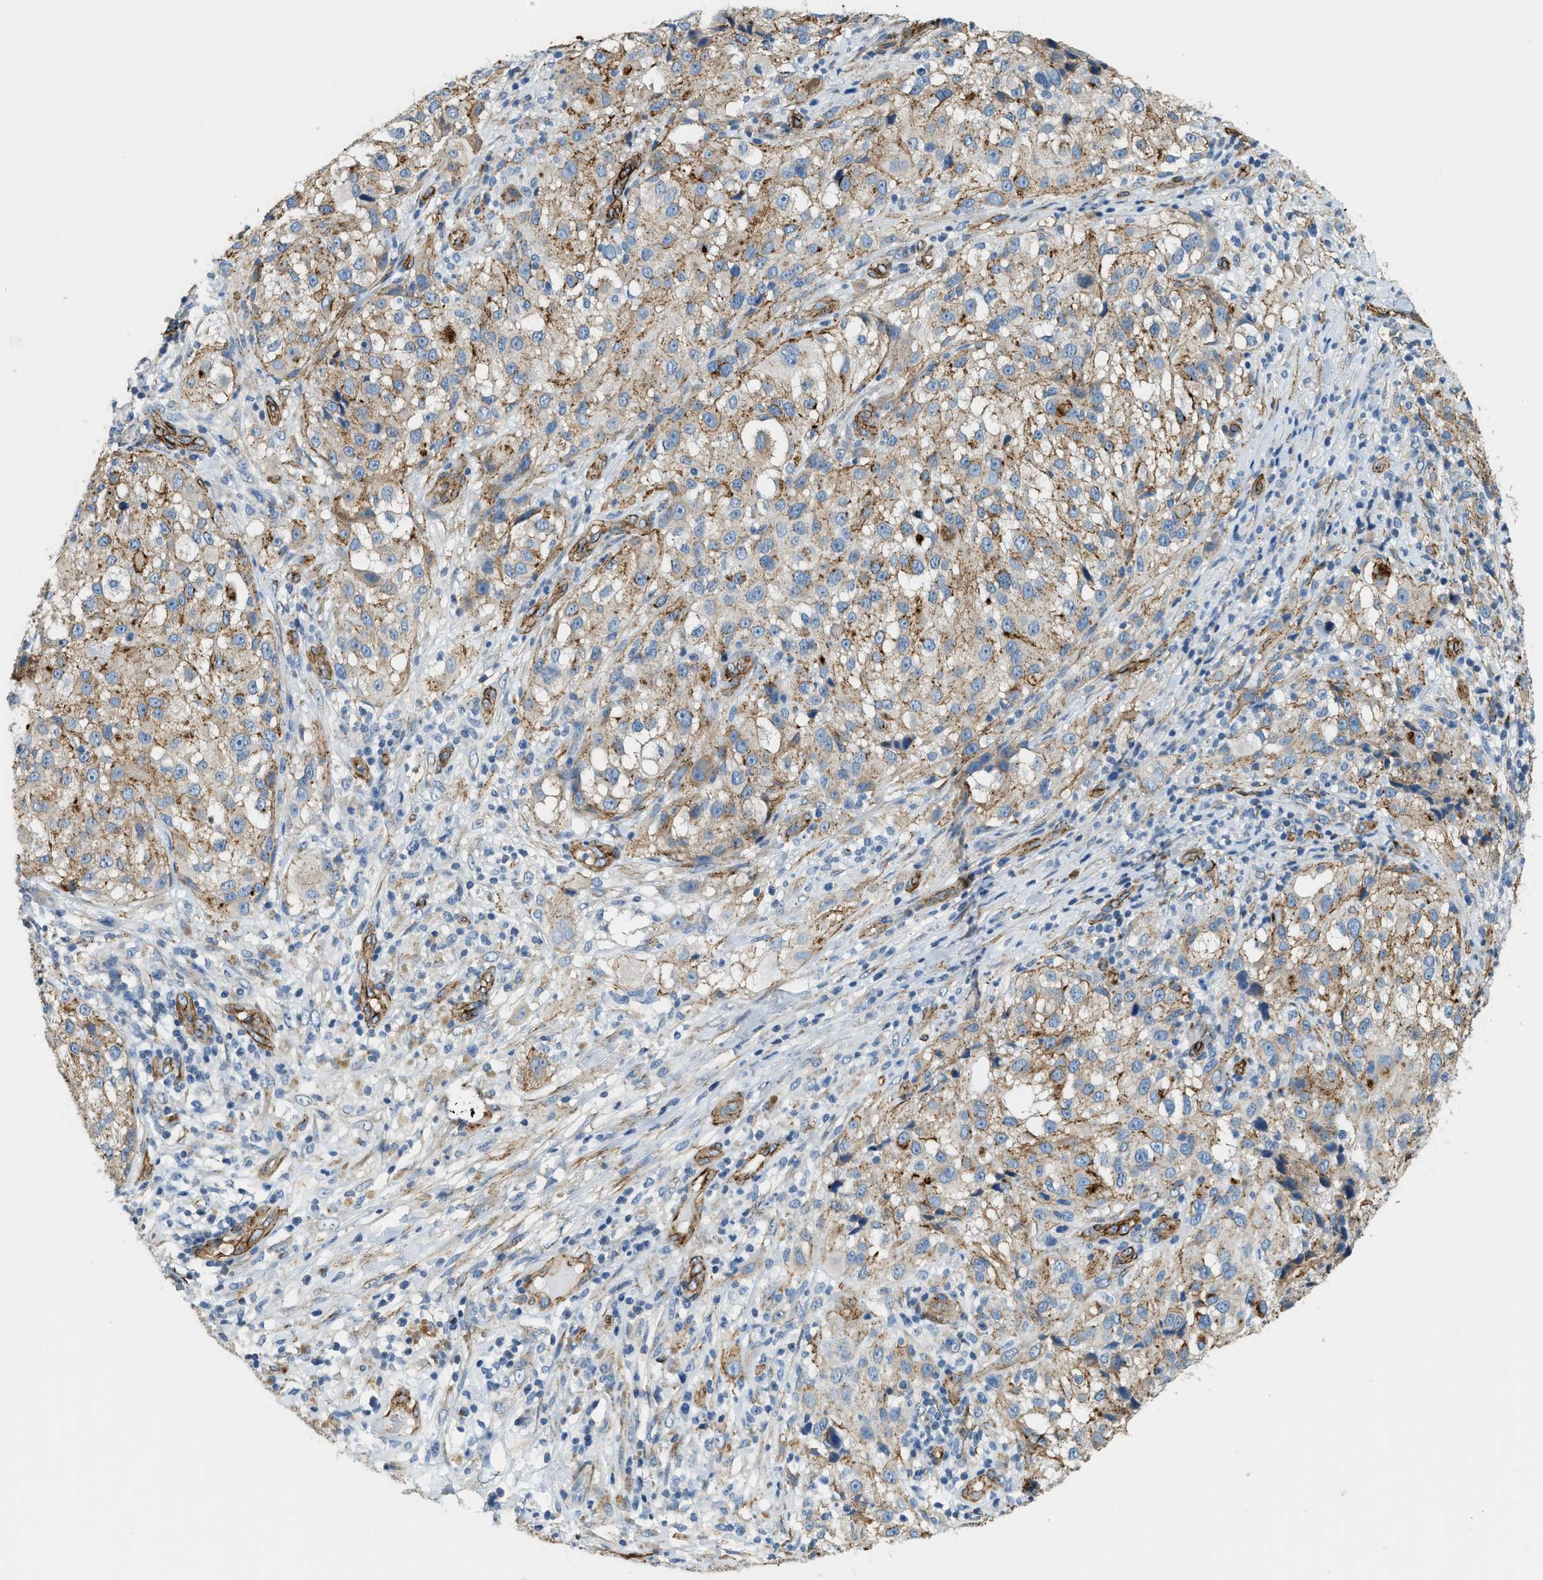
{"staining": {"intensity": "moderate", "quantity": ">75%", "location": "cytoplasmic/membranous"}, "tissue": "melanoma", "cell_type": "Tumor cells", "image_type": "cancer", "snomed": [{"axis": "morphology", "description": "Necrosis, NOS"}, {"axis": "morphology", "description": "Malignant melanoma, NOS"}, {"axis": "topography", "description": "Skin"}], "caption": "Human melanoma stained for a protein (brown) exhibits moderate cytoplasmic/membranous positive positivity in about >75% of tumor cells.", "gene": "TMEM43", "patient": {"sex": "female", "age": 87}}